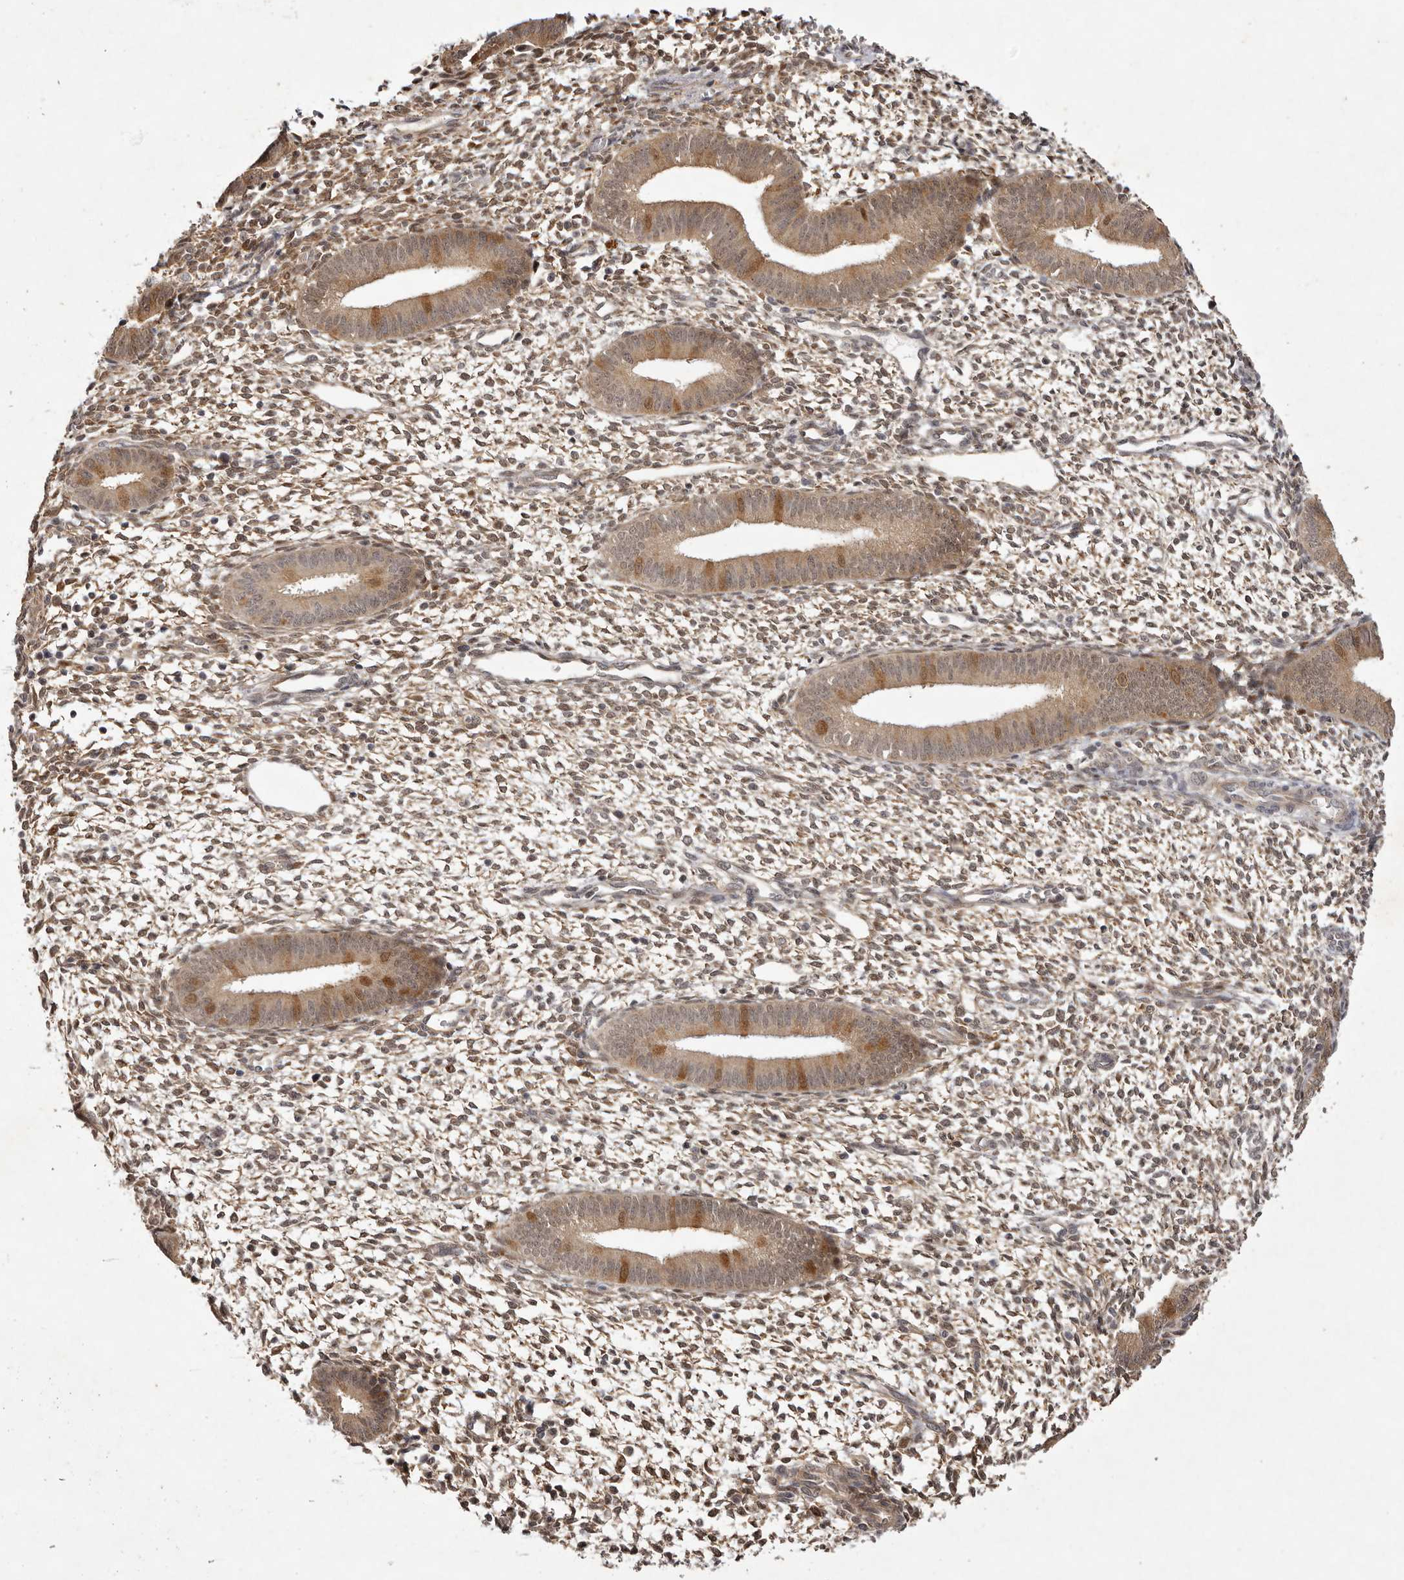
{"staining": {"intensity": "moderate", "quantity": "25%-75%", "location": "cytoplasmic/membranous,nuclear"}, "tissue": "endometrium", "cell_type": "Cells in endometrial stroma", "image_type": "normal", "snomed": [{"axis": "morphology", "description": "Normal tissue, NOS"}, {"axis": "topography", "description": "Endometrium"}], "caption": "The image shows immunohistochemical staining of benign endometrium. There is moderate cytoplasmic/membranous,nuclear positivity is identified in about 25%-75% of cells in endometrial stroma. (Stains: DAB in brown, nuclei in blue, Microscopy: brightfield microscopy at high magnification).", "gene": "BUD31", "patient": {"sex": "female", "age": 46}}